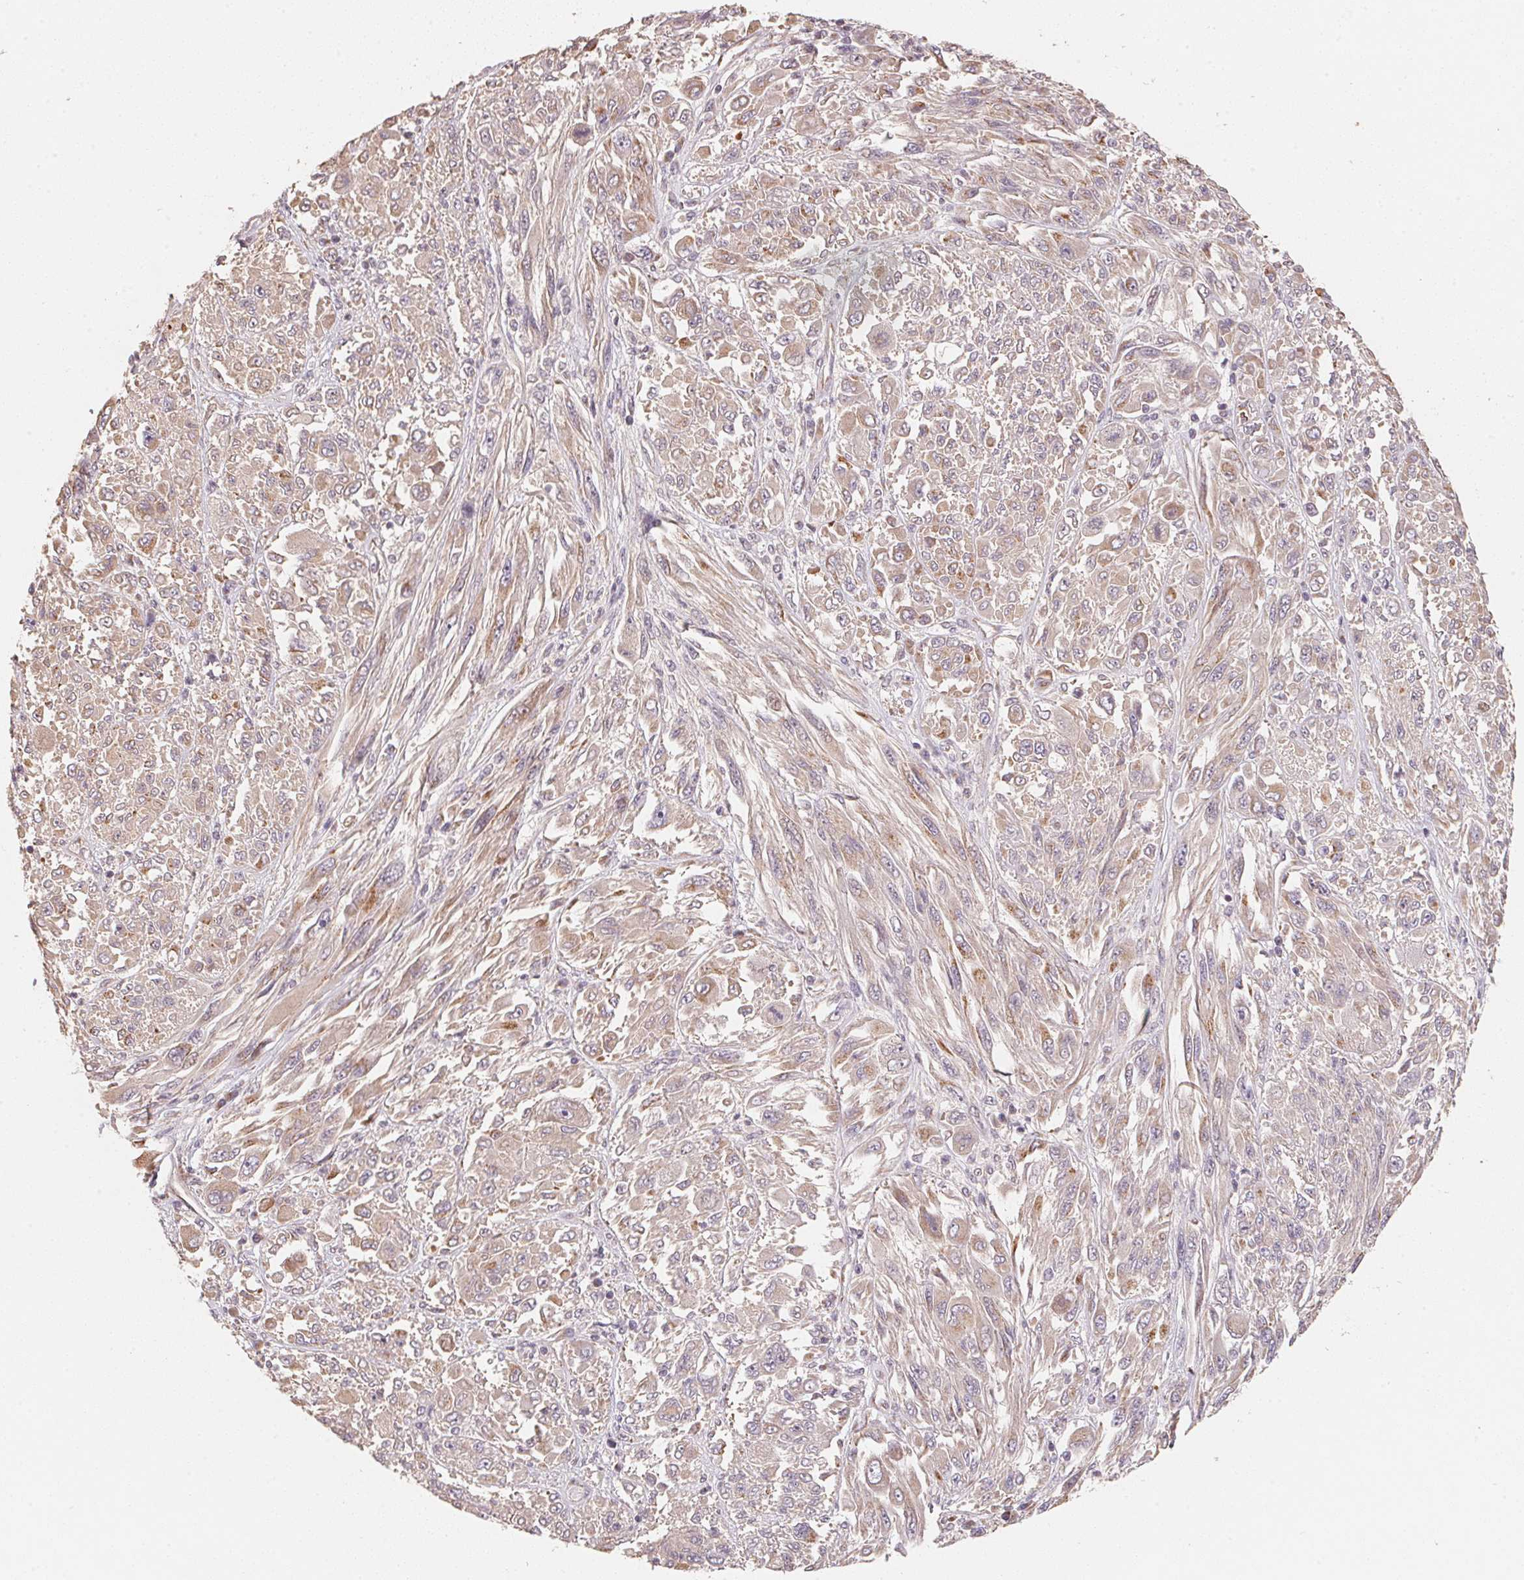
{"staining": {"intensity": "weak", "quantity": "25%-75%", "location": "cytoplasmic/membranous"}, "tissue": "melanoma", "cell_type": "Tumor cells", "image_type": "cancer", "snomed": [{"axis": "morphology", "description": "Malignant melanoma, NOS"}, {"axis": "topography", "description": "Skin"}], "caption": "Protein analysis of melanoma tissue displays weak cytoplasmic/membranous positivity in approximately 25%-75% of tumor cells.", "gene": "TSPAN12", "patient": {"sex": "female", "age": 91}}